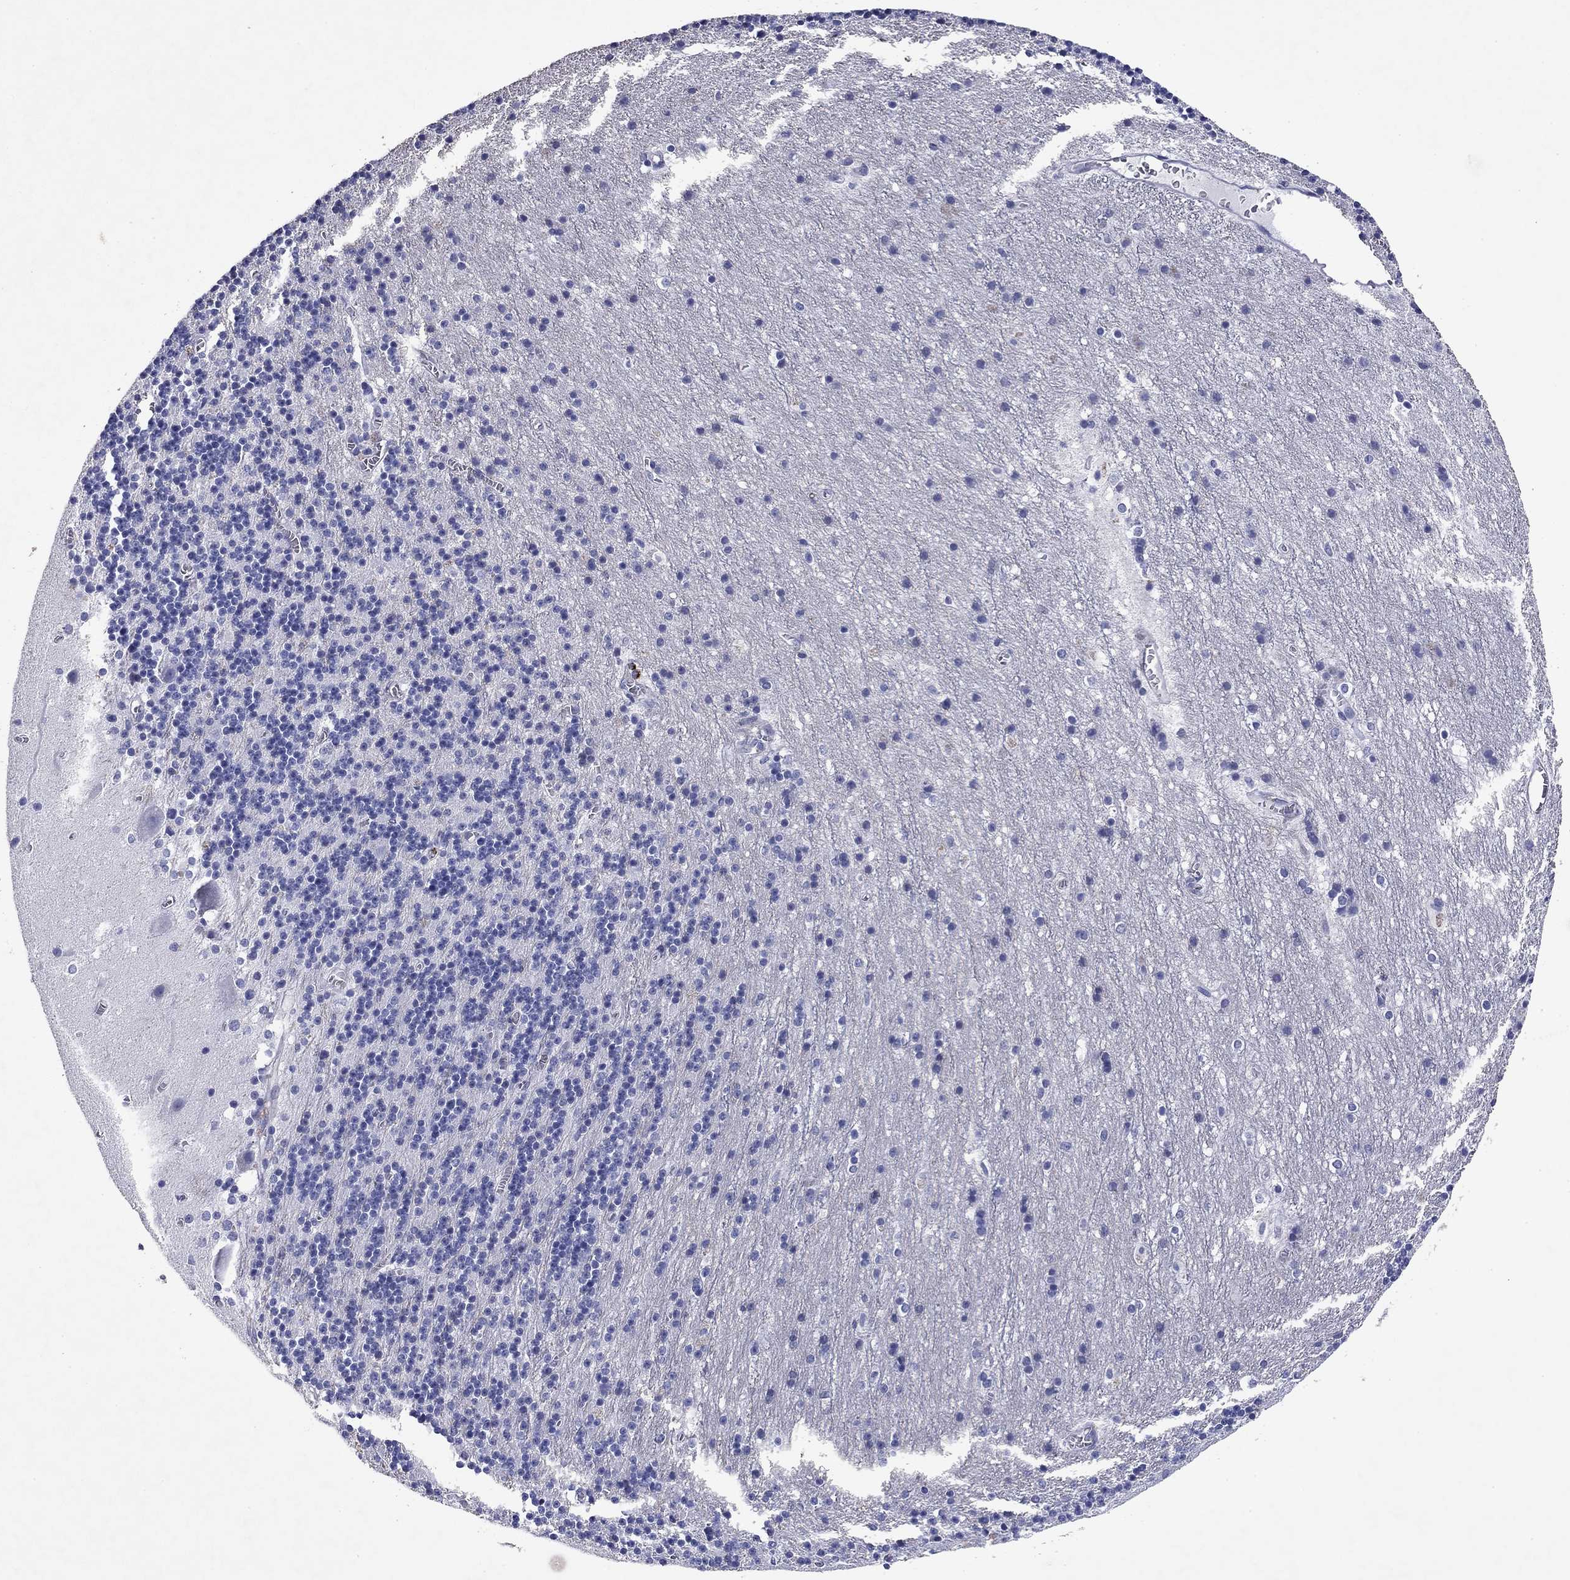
{"staining": {"intensity": "negative", "quantity": "none", "location": "none"}, "tissue": "cerebellum", "cell_type": "Cells in granular layer", "image_type": "normal", "snomed": [{"axis": "morphology", "description": "Normal tissue, NOS"}, {"axis": "topography", "description": "Cerebellum"}], "caption": "The micrograph demonstrates no staining of cells in granular layer in unremarkable cerebellum. (DAB (3,3'-diaminobenzidine) immunohistochemistry, high magnification).", "gene": "GZMK", "patient": {"sex": "male", "age": 70}}